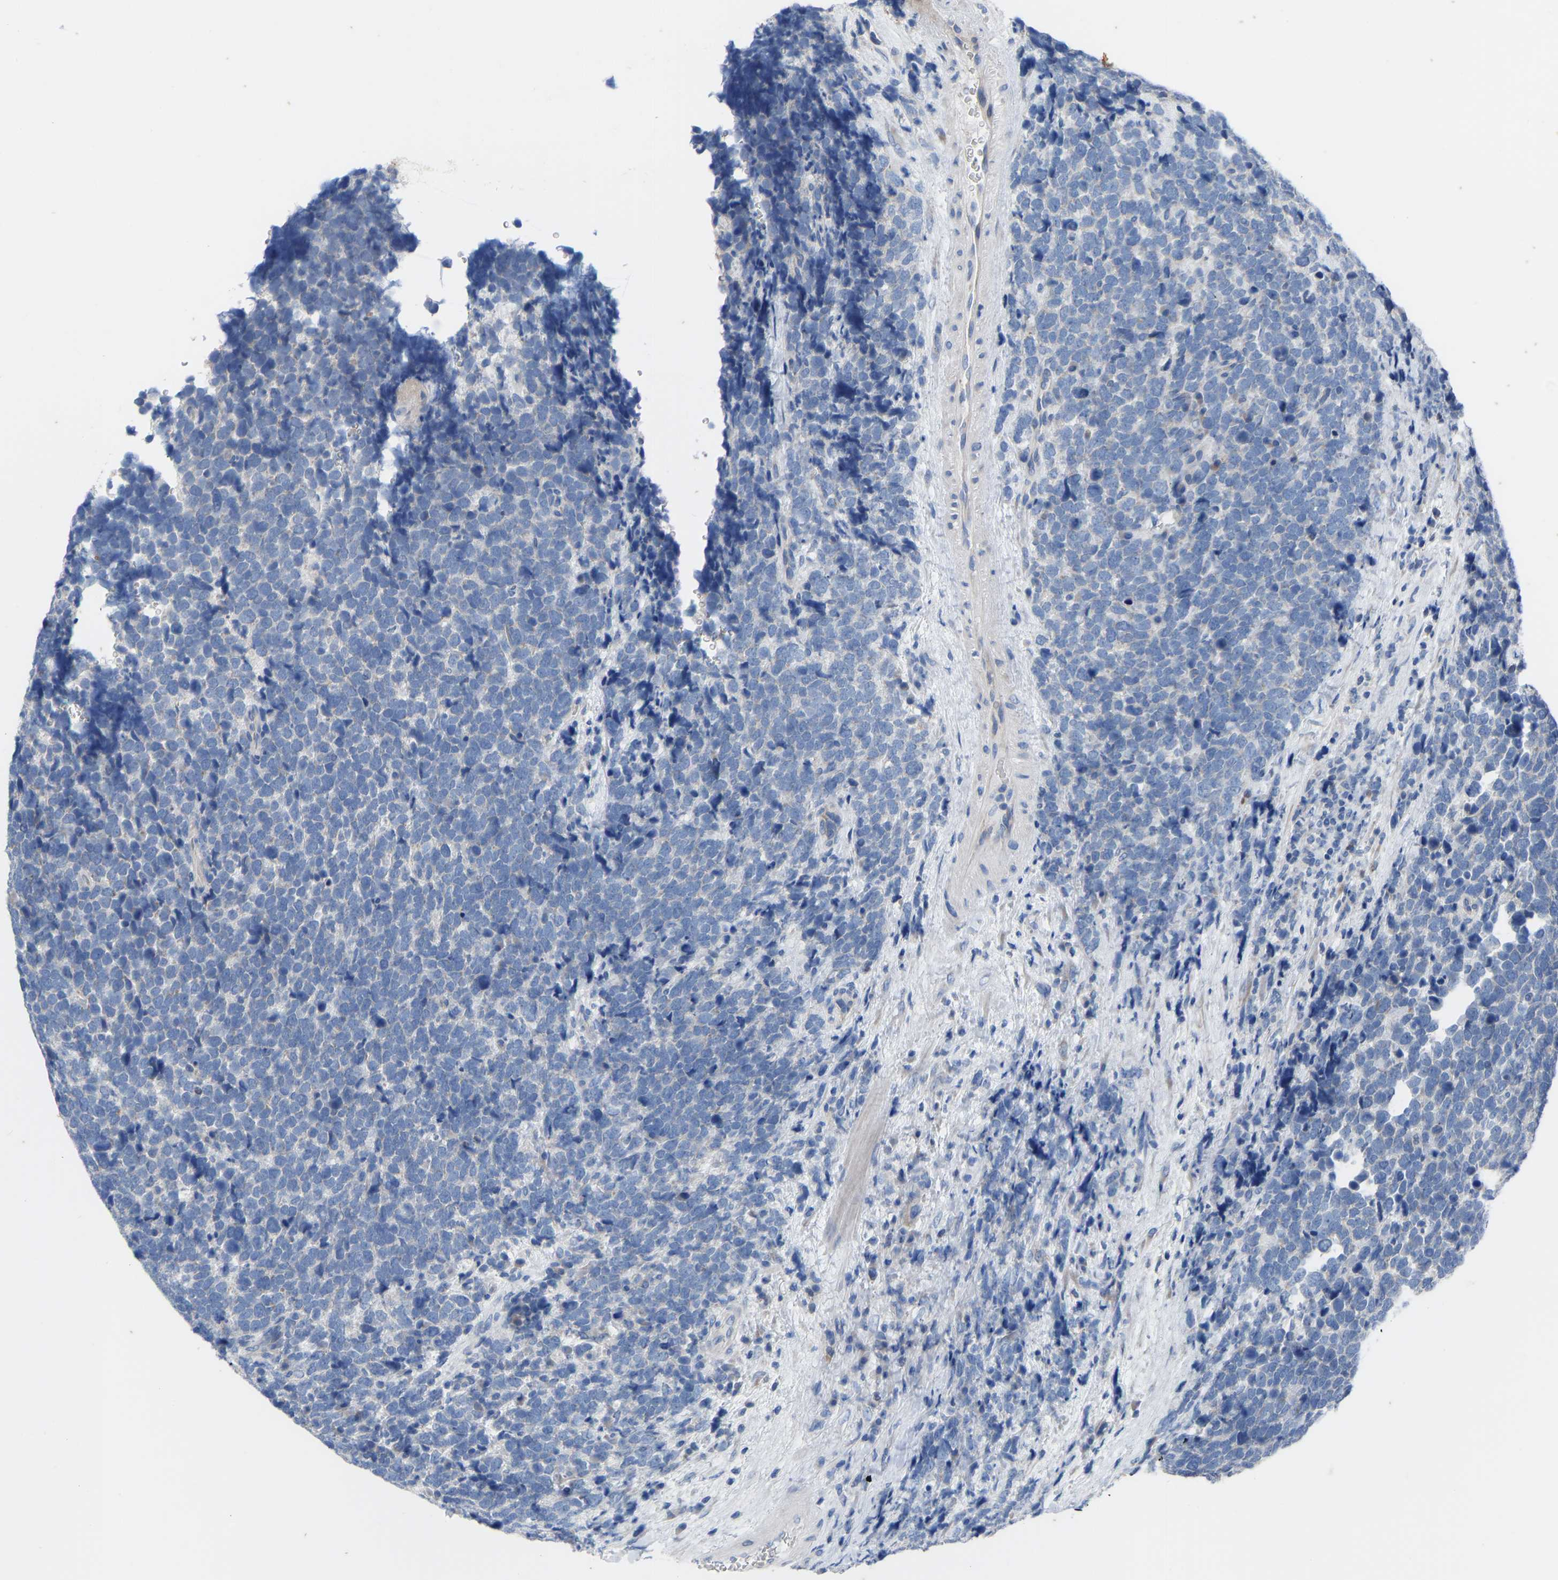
{"staining": {"intensity": "negative", "quantity": "none", "location": "none"}, "tissue": "urothelial cancer", "cell_type": "Tumor cells", "image_type": "cancer", "snomed": [{"axis": "morphology", "description": "Urothelial carcinoma, High grade"}, {"axis": "topography", "description": "Urinary bladder"}], "caption": "Micrograph shows no protein staining in tumor cells of urothelial carcinoma (high-grade) tissue.", "gene": "OLIG2", "patient": {"sex": "female", "age": 82}}